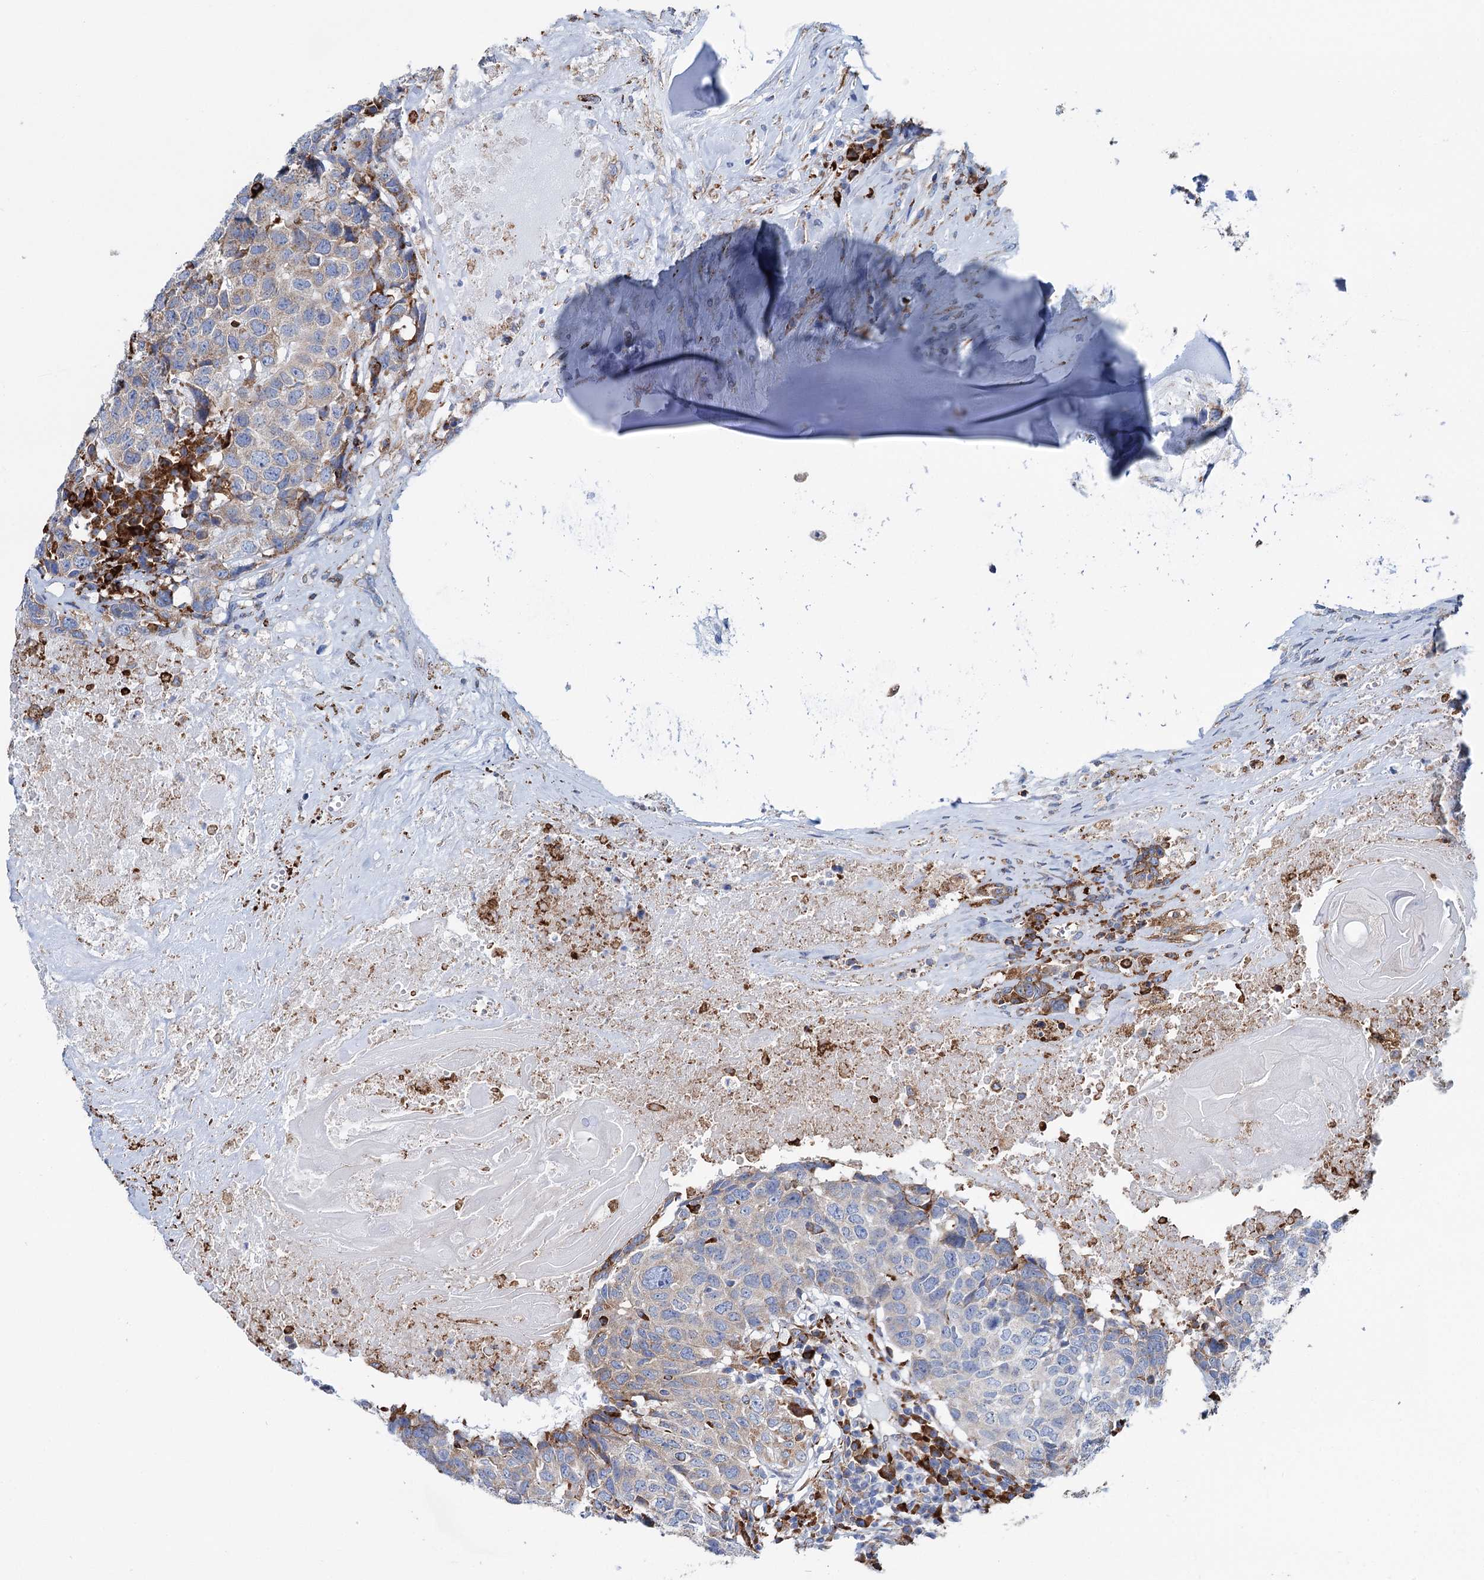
{"staining": {"intensity": "weak", "quantity": "<25%", "location": "cytoplasmic/membranous"}, "tissue": "head and neck cancer", "cell_type": "Tumor cells", "image_type": "cancer", "snomed": [{"axis": "morphology", "description": "Squamous cell carcinoma, NOS"}, {"axis": "topography", "description": "Head-Neck"}], "caption": "This is an immunohistochemistry (IHC) photomicrograph of head and neck cancer. There is no positivity in tumor cells.", "gene": "SHE", "patient": {"sex": "male", "age": 66}}